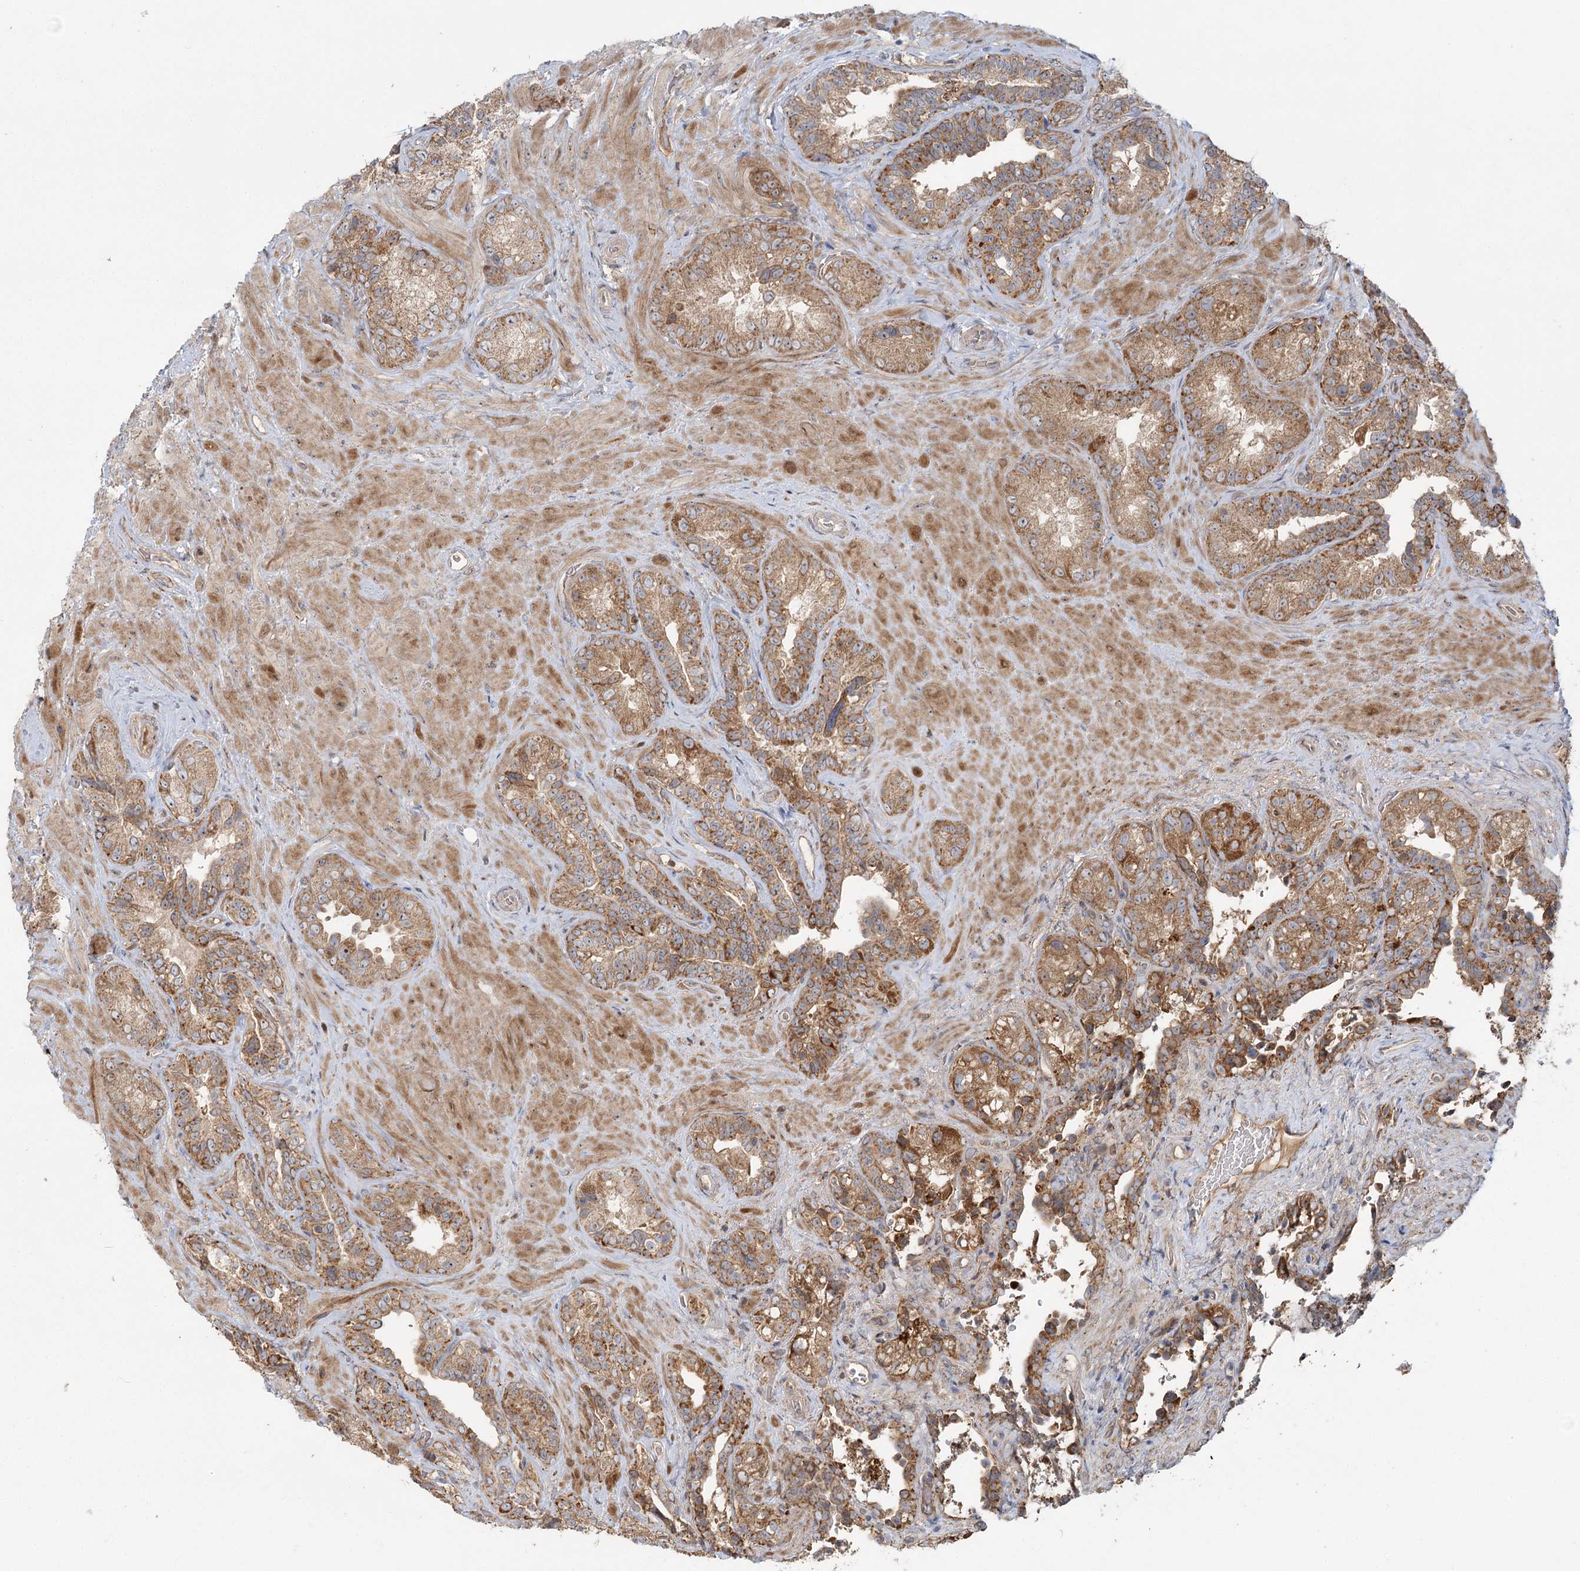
{"staining": {"intensity": "moderate", "quantity": ">75%", "location": "cytoplasmic/membranous"}, "tissue": "seminal vesicle", "cell_type": "Glandular cells", "image_type": "normal", "snomed": [{"axis": "morphology", "description": "Normal tissue, NOS"}, {"axis": "topography", "description": "Seminal veicle"}, {"axis": "topography", "description": "Peripheral nerve tissue"}], "caption": "The histopathology image displays immunohistochemical staining of benign seminal vesicle. There is moderate cytoplasmic/membranous staining is identified in about >75% of glandular cells.", "gene": "ENSG00000273217", "patient": {"sex": "male", "age": 67}}